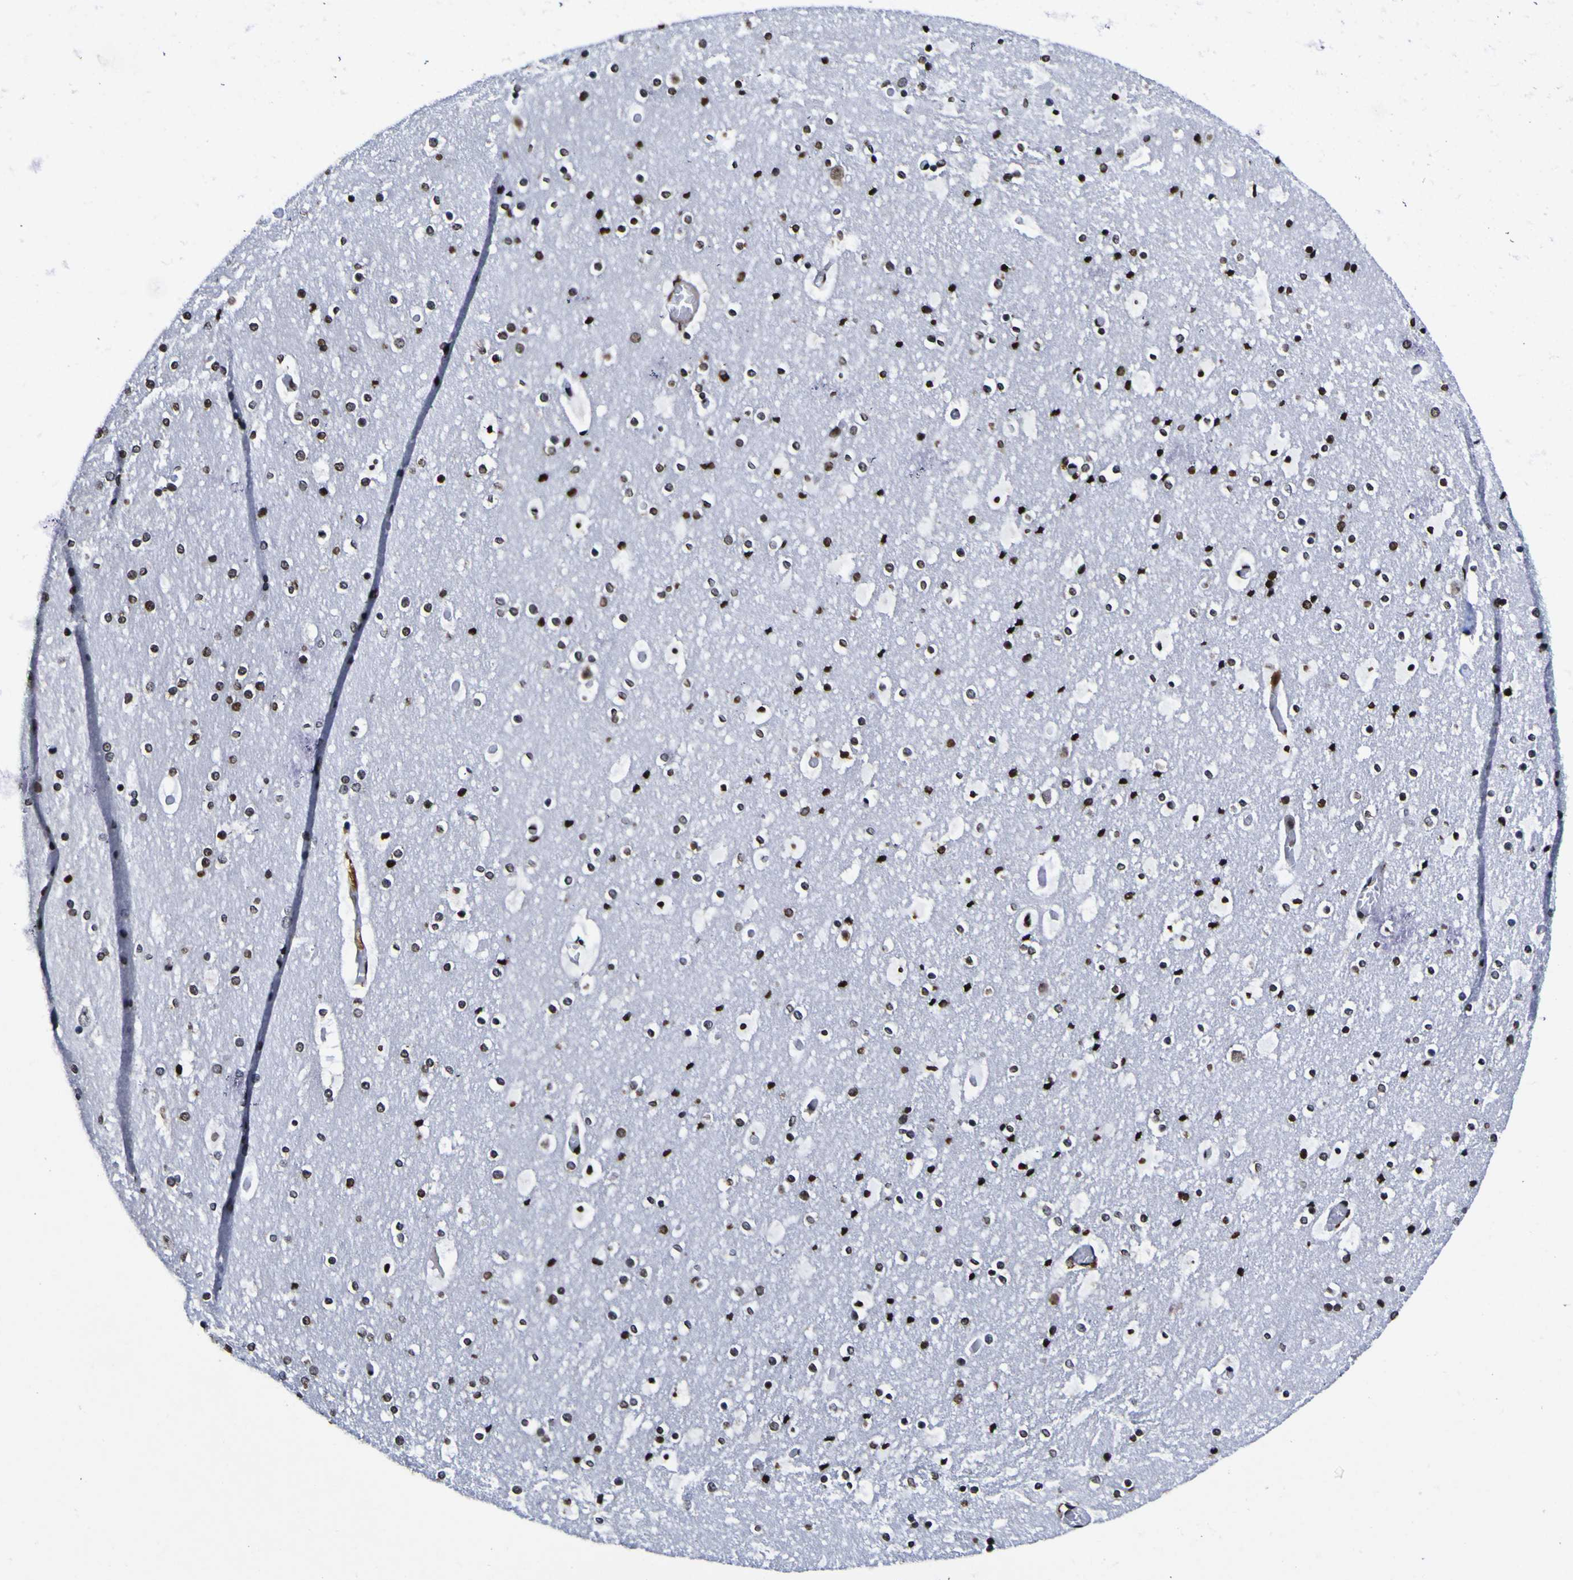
{"staining": {"intensity": "strong", "quantity": ">75%", "location": "nuclear"}, "tissue": "cerebral cortex", "cell_type": "Endothelial cells", "image_type": "normal", "snomed": [{"axis": "morphology", "description": "Normal tissue, NOS"}, {"axis": "topography", "description": "Cerebral cortex"}], "caption": "Brown immunohistochemical staining in unremarkable cerebral cortex reveals strong nuclear positivity in about >75% of endothelial cells. (IHC, brightfield microscopy, high magnification).", "gene": "PIAS1", "patient": {"sex": "male", "age": 57}}